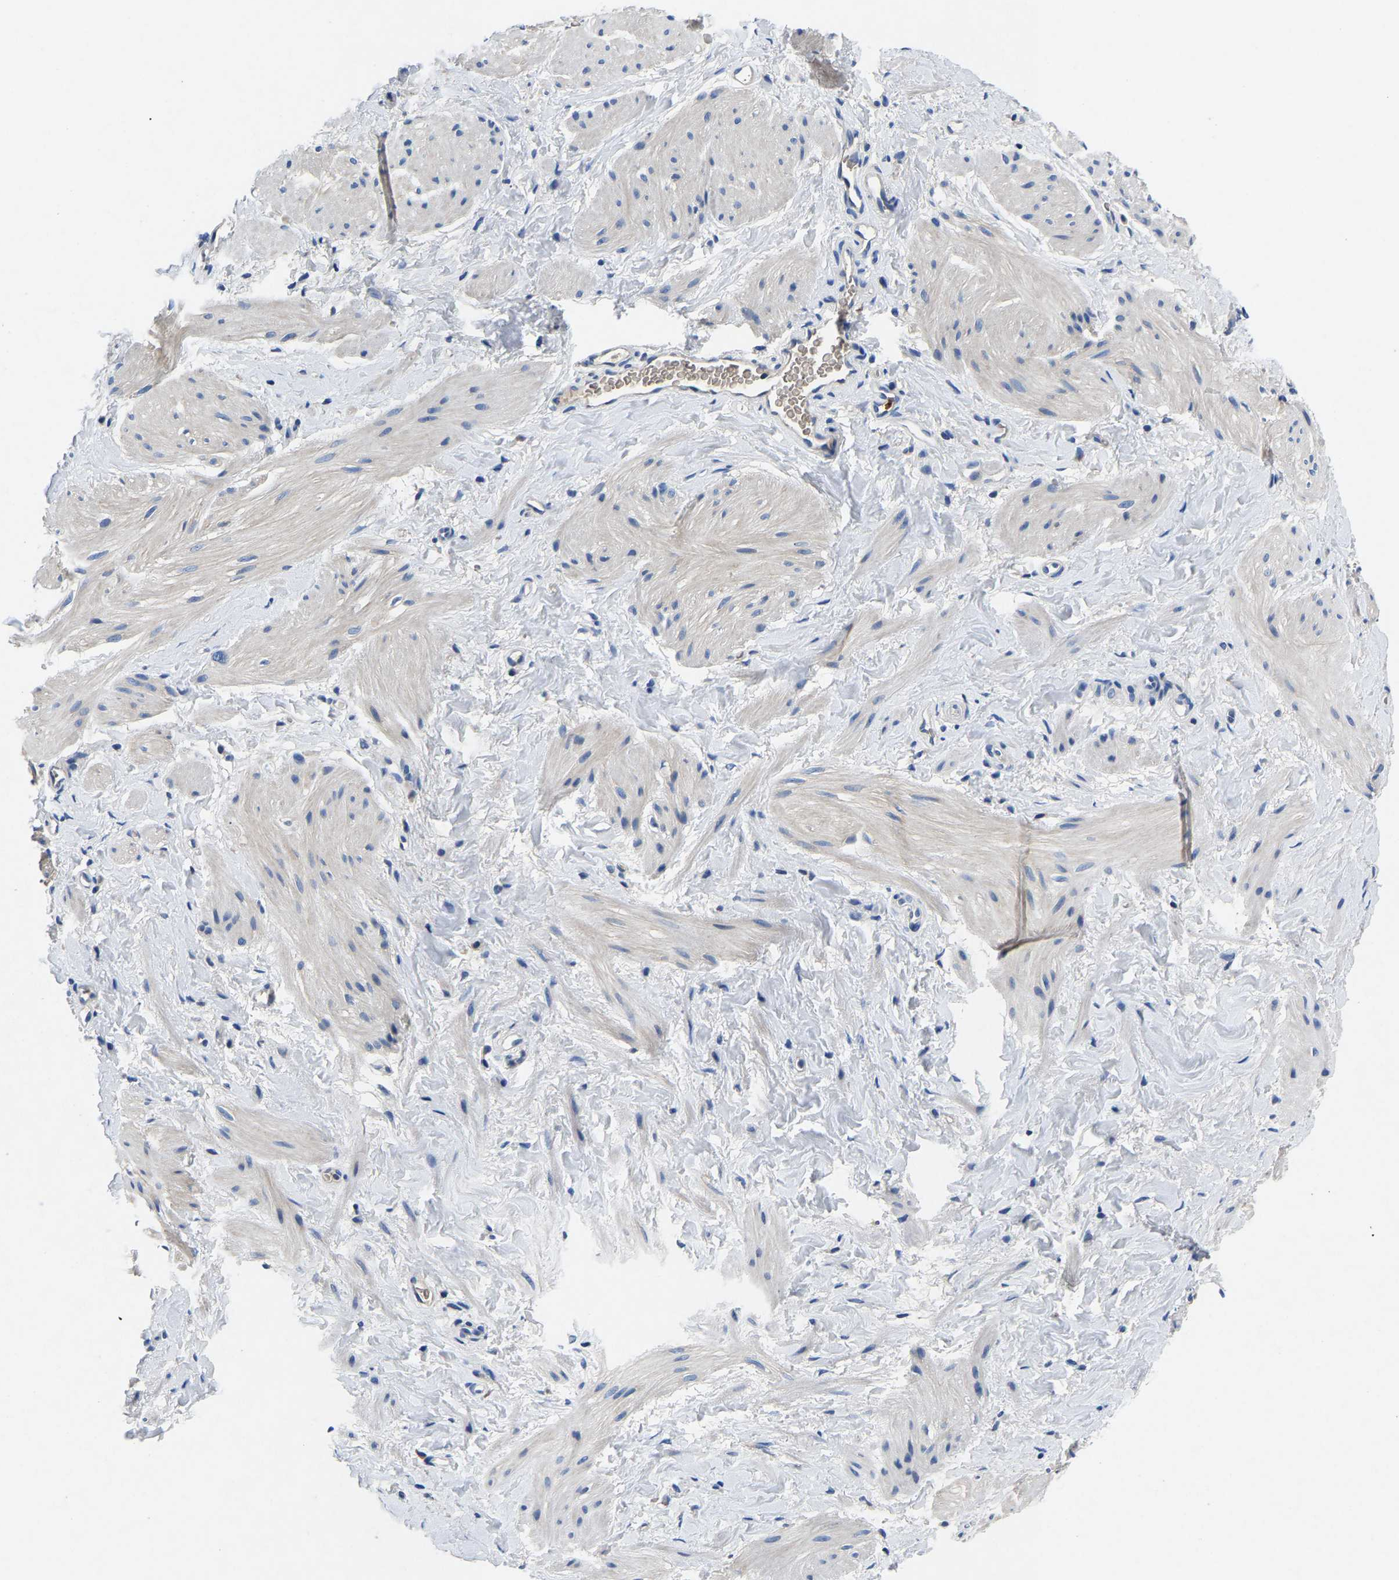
{"staining": {"intensity": "negative", "quantity": "none", "location": "none"}, "tissue": "smooth muscle", "cell_type": "Smooth muscle cells", "image_type": "normal", "snomed": [{"axis": "morphology", "description": "Normal tissue, NOS"}, {"axis": "topography", "description": "Smooth muscle"}], "caption": "DAB immunohistochemical staining of unremarkable smooth muscle exhibits no significant staining in smooth muscle cells. The staining is performed using DAB brown chromogen with nuclei counter-stained in using hematoxylin.", "gene": "TOR1B", "patient": {"sex": "male", "age": 16}}